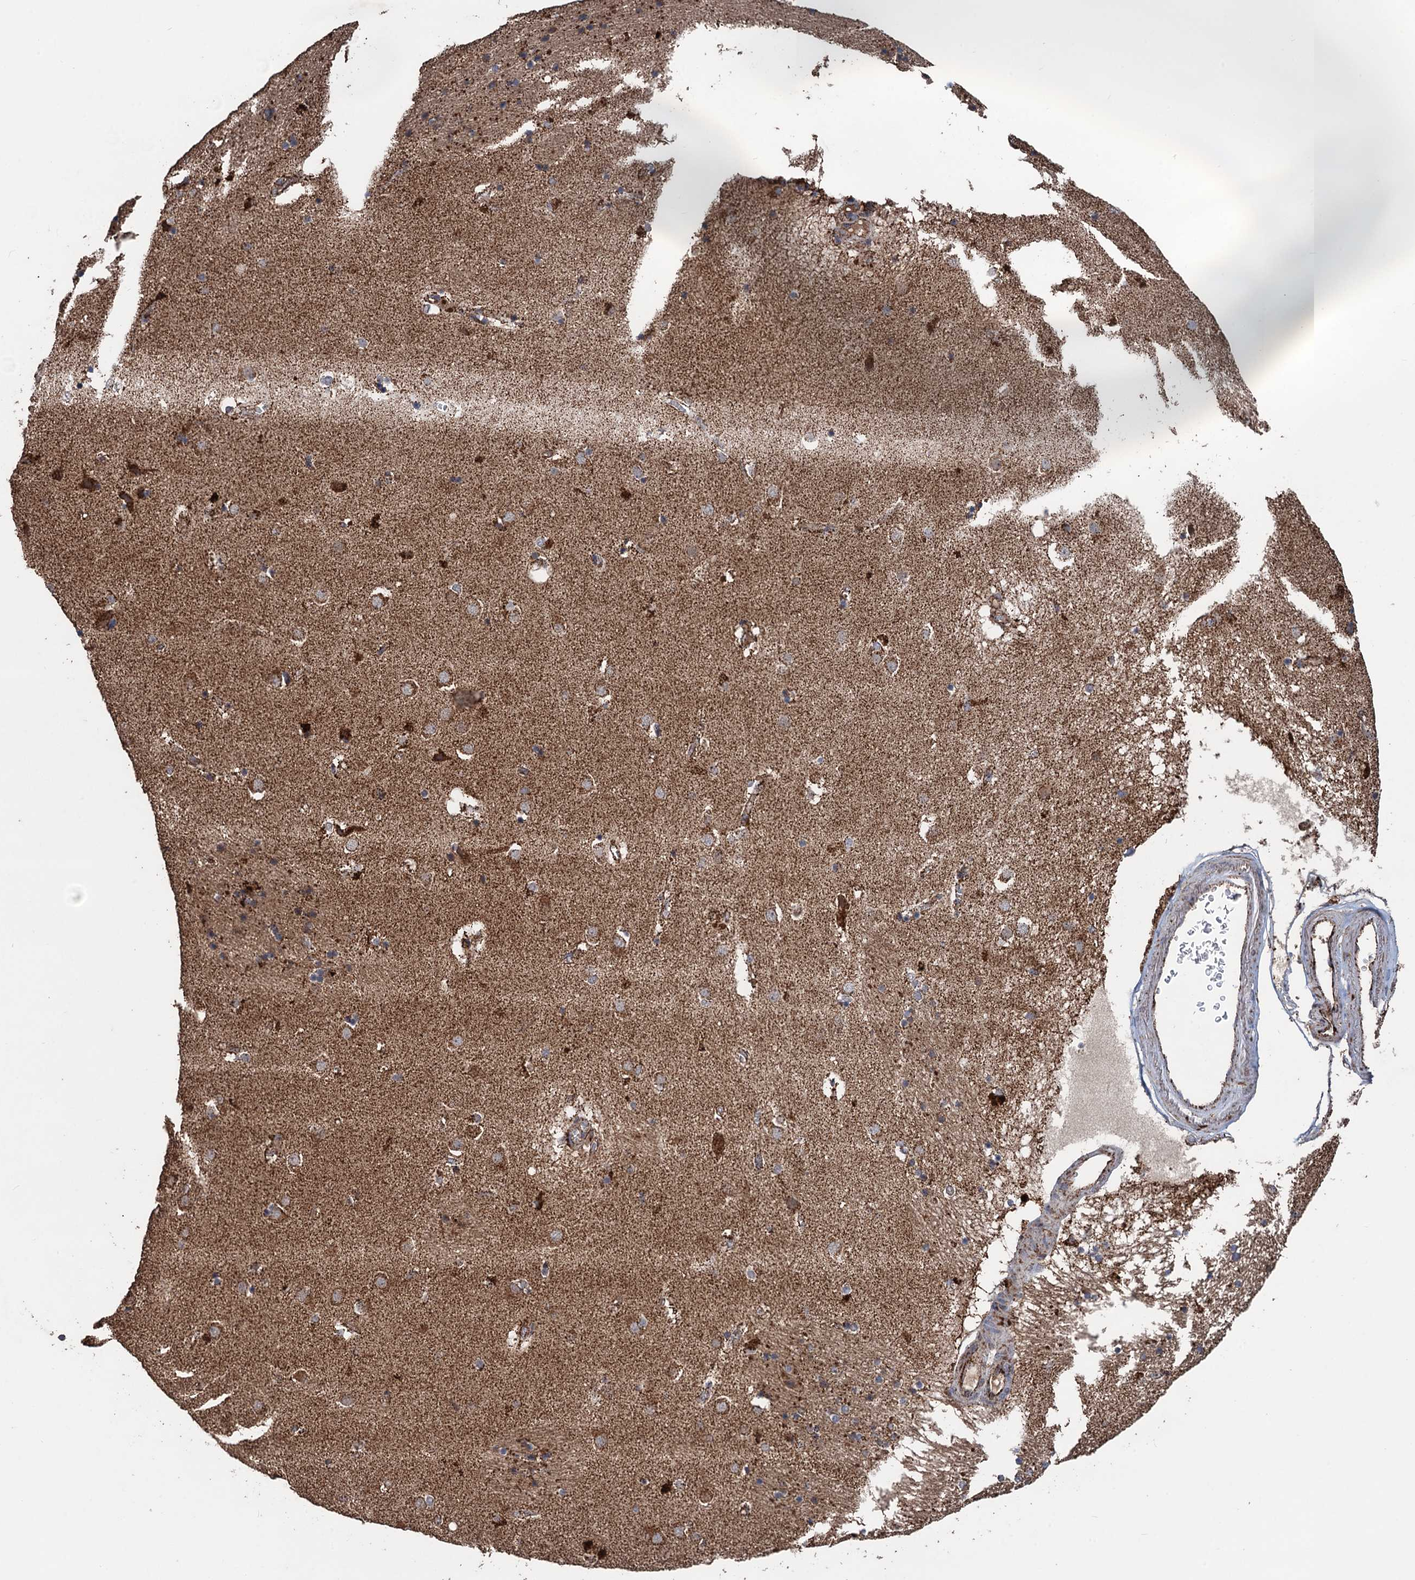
{"staining": {"intensity": "moderate", "quantity": "25%-75%", "location": "cytoplasmic/membranous"}, "tissue": "caudate", "cell_type": "Glial cells", "image_type": "normal", "snomed": [{"axis": "morphology", "description": "Normal tissue, NOS"}, {"axis": "topography", "description": "Lateral ventricle wall"}], "caption": "A brown stain shows moderate cytoplasmic/membranous positivity of a protein in glial cells of benign human caudate. (DAB = brown stain, brightfield microscopy at high magnification).", "gene": "DGLUCY", "patient": {"sex": "male", "age": 70}}